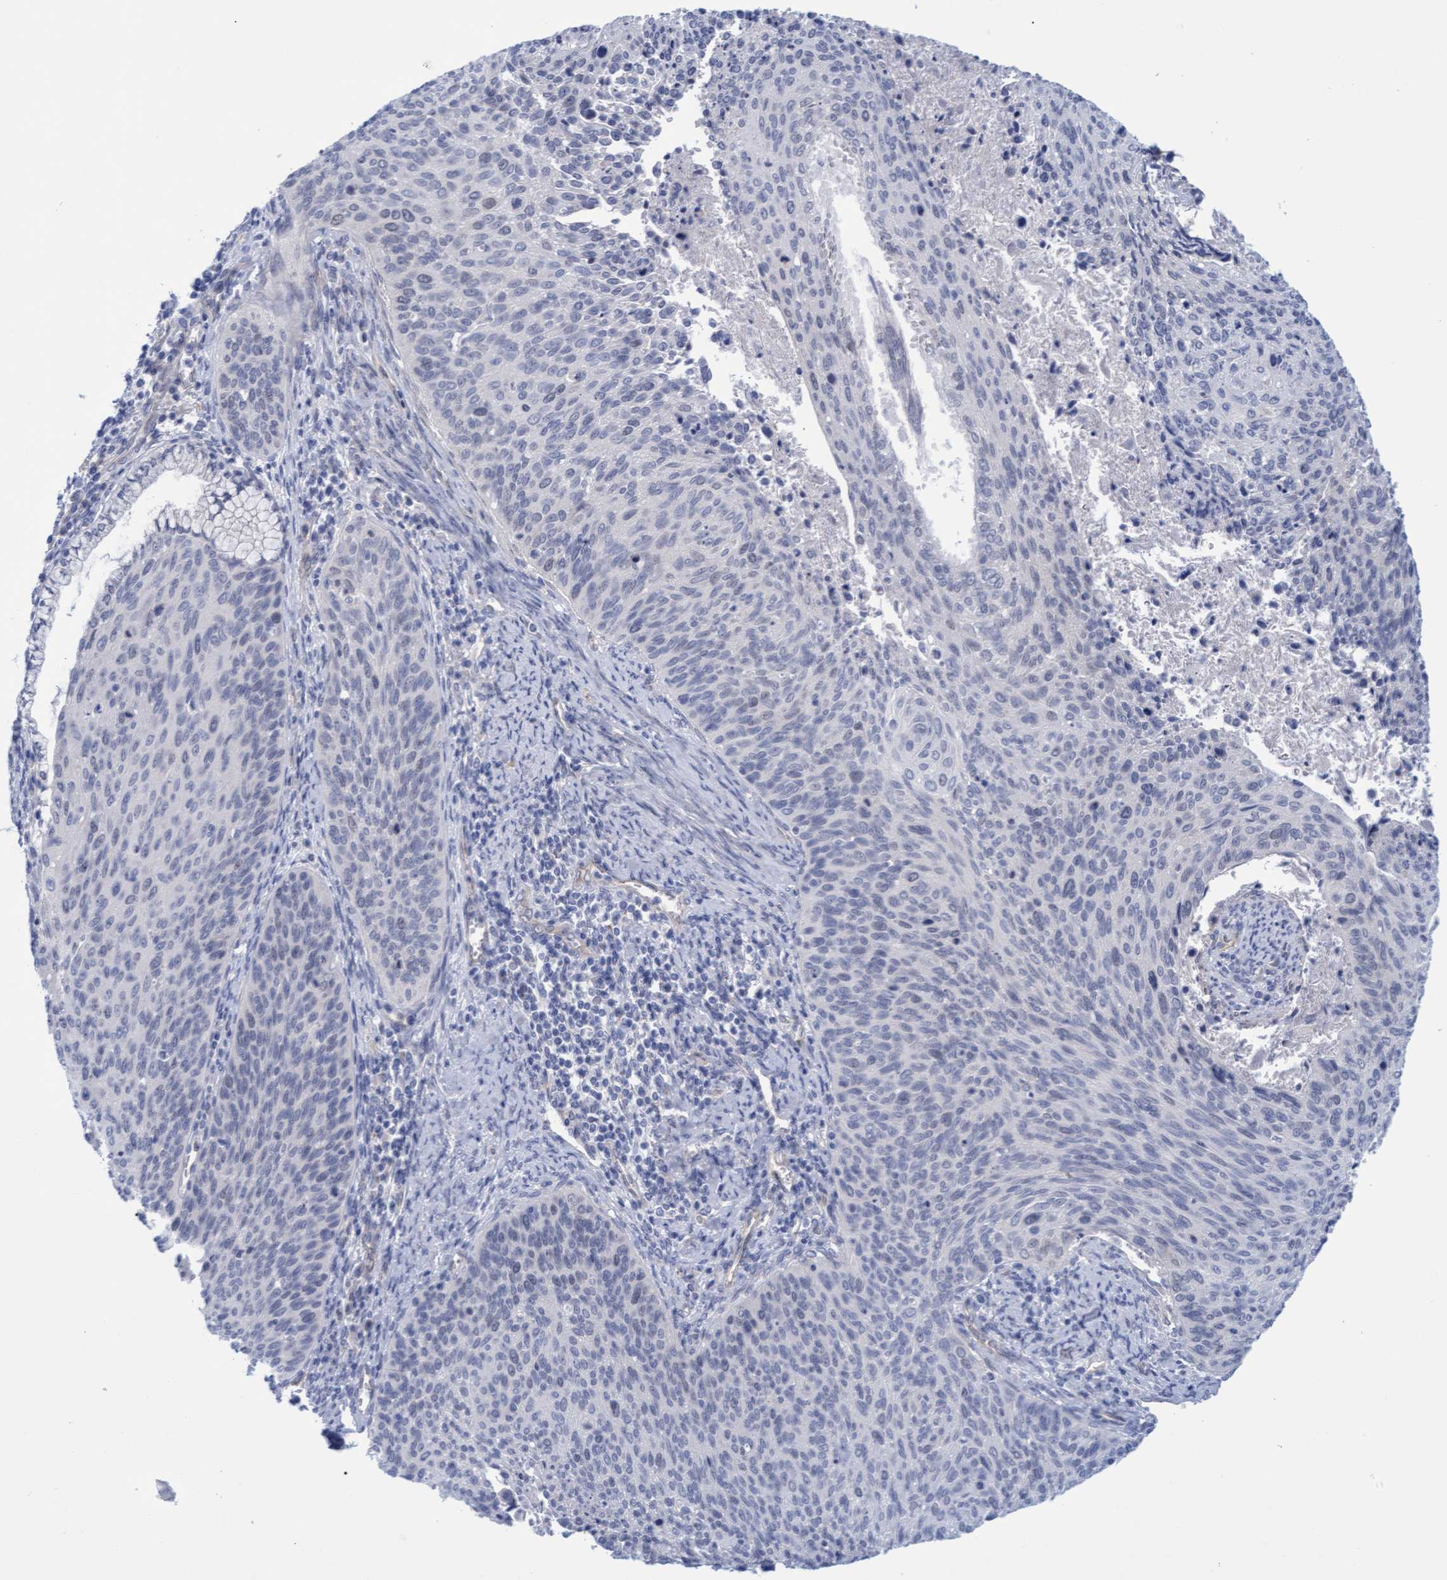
{"staining": {"intensity": "negative", "quantity": "none", "location": "none"}, "tissue": "cervical cancer", "cell_type": "Tumor cells", "image_type": "cancer", "snomed": [{"axis": "morphology", "description": "Squamous cell carcinoma, NOS"}, {"axis": "topography", "description": "Cervix"}], "caption": "IHC histopathology image of cervical cancer stained for a protein (brown), which displays no expression in tumor cells.", "gene": "STXBP1", "patient": {"sex": "female", "age": 55}}